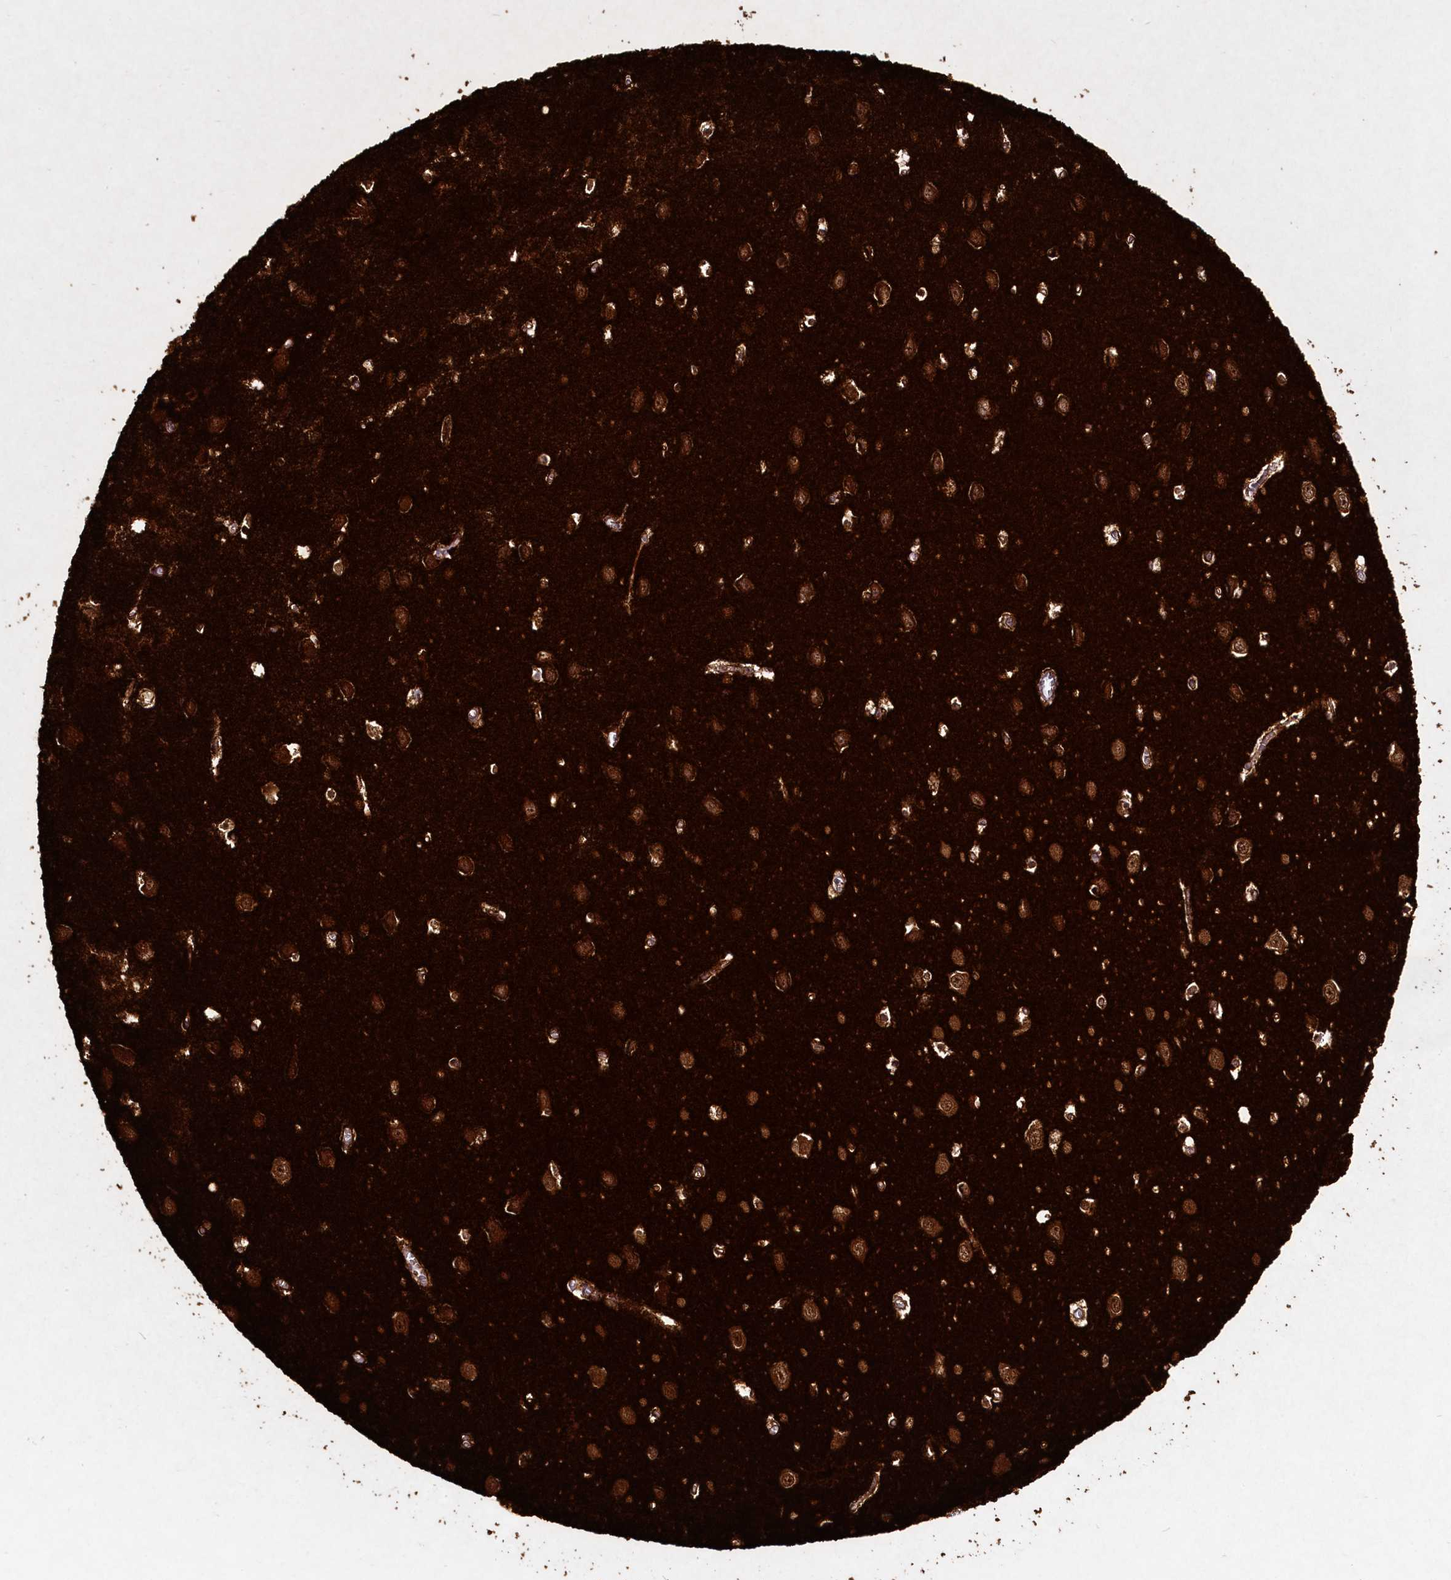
{"staining": {"intensity": "strong", "quantity": ">75%", "location": "cytoplasmic/membranous"}, "tissue": "hippocampus", "cell_type": "Glial cells", "image_type": "normal", "snomed": [{"axis": "morphology", "description": "Normal tissue, NOS"}, {"axis": "topography", "description": "Hippocampus"}], "caption": "Immunohistochemical staining of benign hippocampus reveals high levels of strong cytoplasmic/membranous positivity in about >75% of glial cells. The staining was performed using DAB, with brown indicating positive protein expression. Nuclei are stained blue with hematoxylin.", "gene": "STXBP1", "patient": {"sex": "female", "age": 64}}